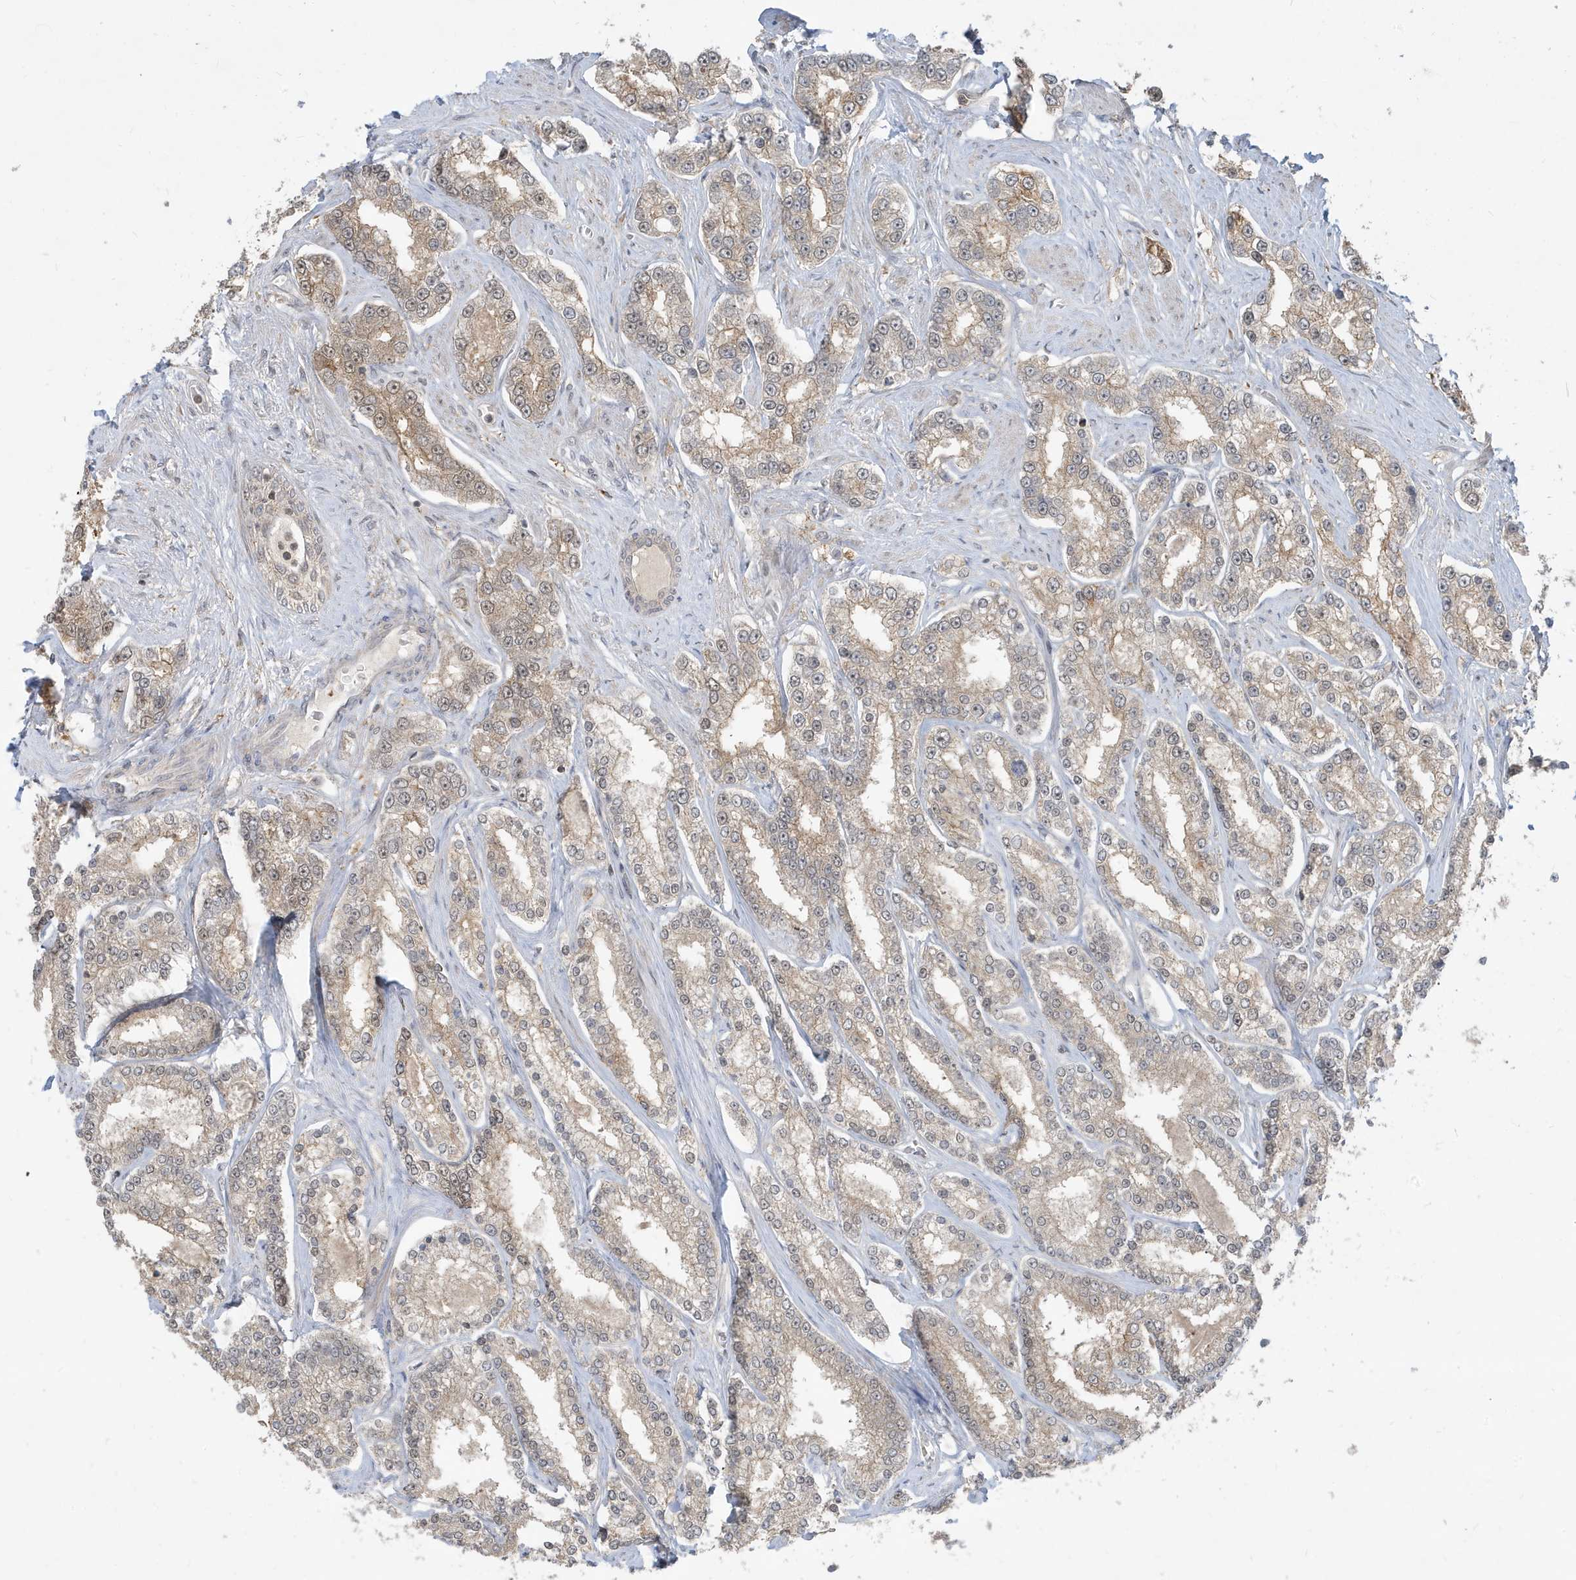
{"staining": {"intensity": "weak", "quantity": ">75%", "location": "cytoplasmic/membranous"}, "tissue": "prostate cancer", "cell_type": "Tumor cells", "image_type": "cancer", "snomed": [{"axis": "morphology", "description": "Normal tissue, NOS"}, {"axis": "morphology", "description": "Adenocarcinoma, High grade"}, {"axis": "topography", "description": "Prostate"}], "caption": "Adenocarcinoma (high-grade) (prostate) stained with a protein marker shows weak staining in tumor cells.", "gene": "PRRT3", "patient": {"sex": "male", "age": 83}}